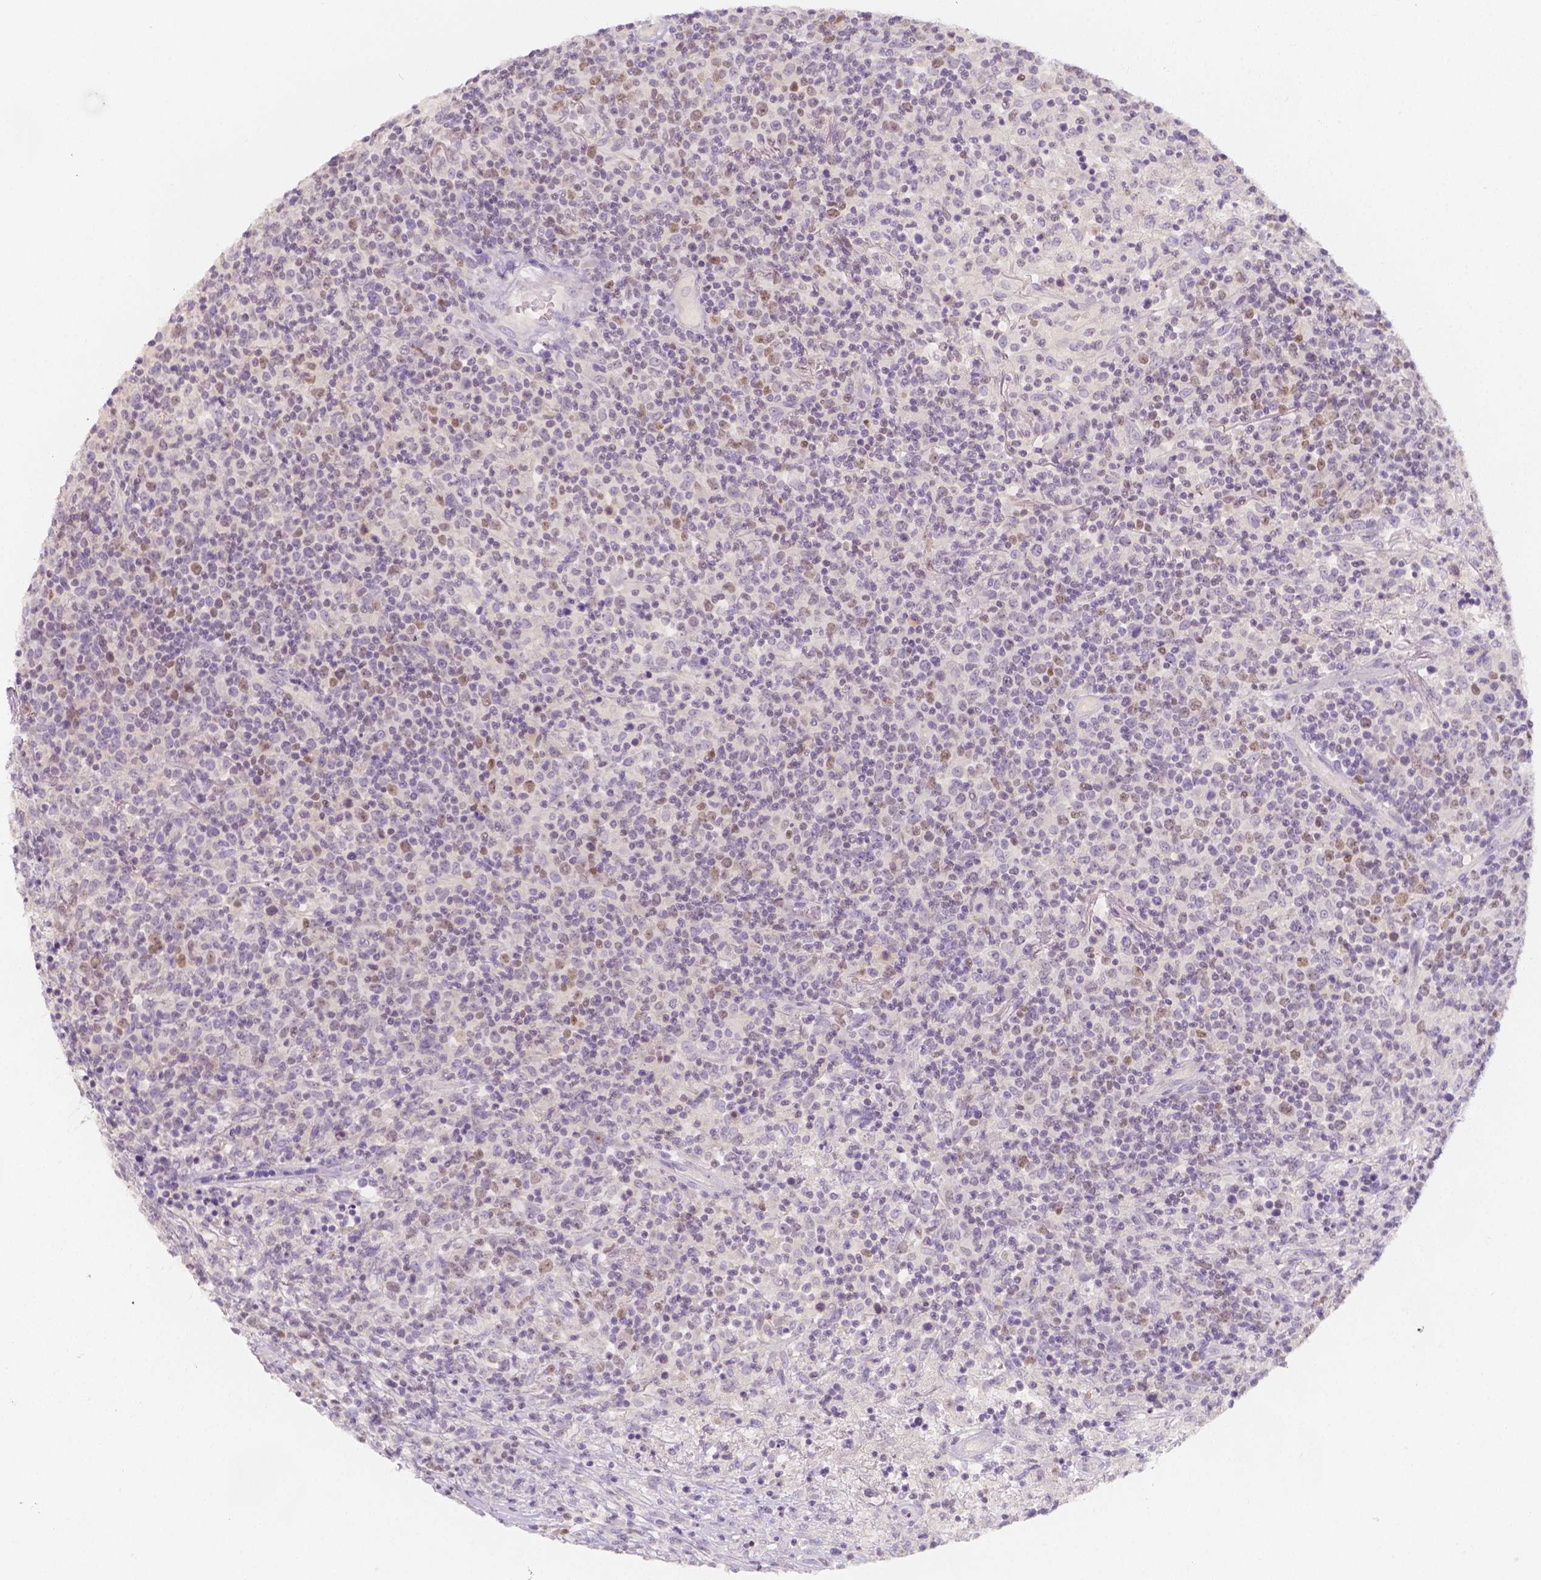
{"staining": {"intensity": "negative", "quantity": "none", "location": "none"}, "tissue": "lymphoma", "cell_type": "Tumor cells", "image_type": "cancer", "snomed": [{"axis": "morphology", "description": "Malignant lymphoma, non-Hodgkin's type, High grade"}, {"axis": "topography", "description": "Lung"}], "caption": "The image displays no significant expression in tumor cells of high-grade malignant lymphoma, non-Hodgkin's type.", "gene": "BATF", "patient": {"sex": "male", "age": 79}}